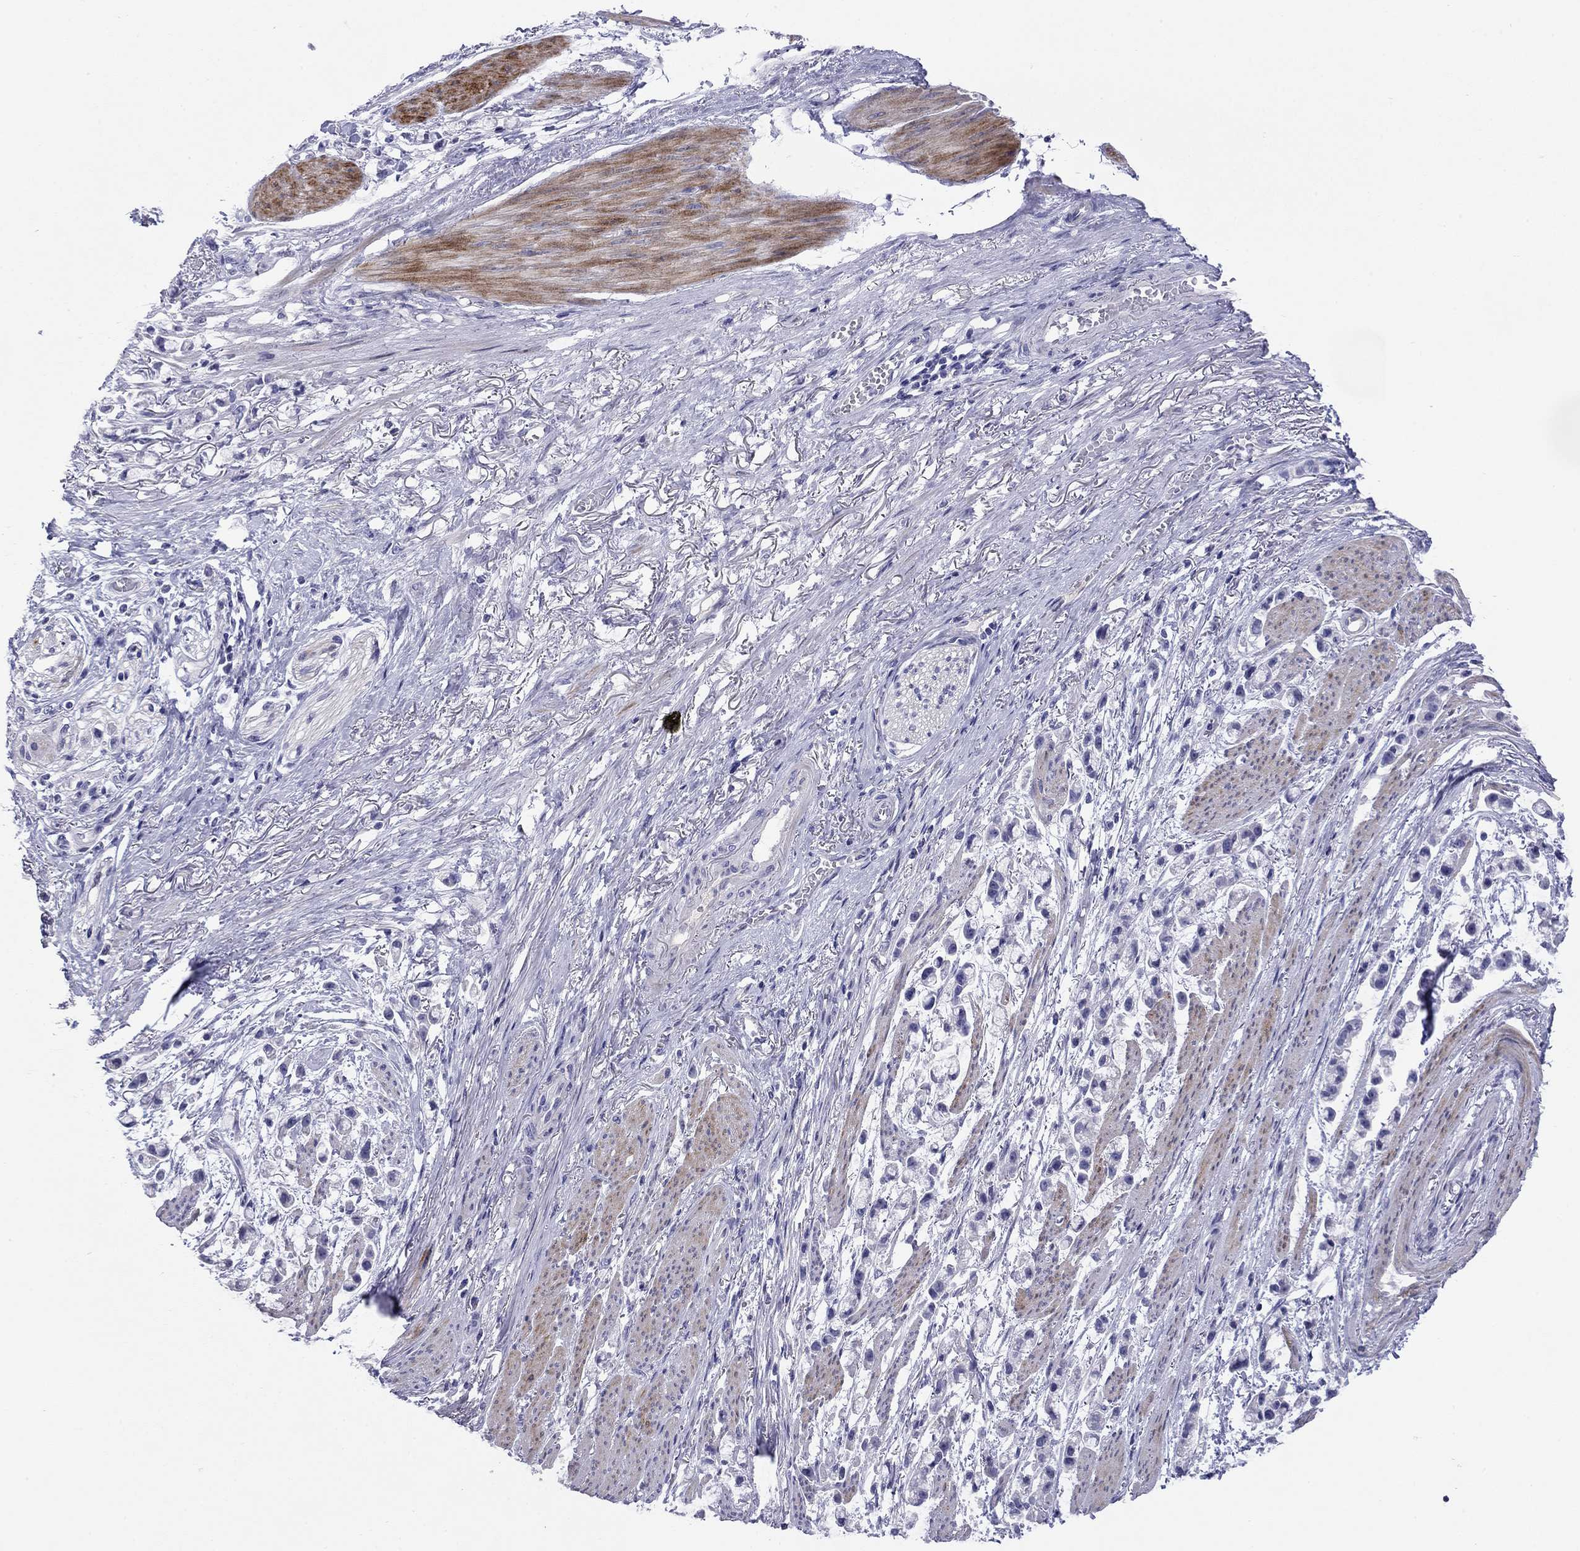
{"staining": {"intensity": "negative", "quantity": "none", "location": "none"}, "tissue": "stomach cancer", "cell_type": "Tumor cells", "image_type": "cancer", "snomed": [{"axis": "morphology", "description": "Adenocarcinoma, NOS"}, {"axis": "topography", "description": "Stomach"}], "caption": "IHC micrograph of neoplastic tissue: human stomach cancer (adenocarcinoma) stained with DAB demonstrates no significant protein staining in tumor cells. Brightfield microscopy of IHC stained with DAB (brown) and hematoxylin (blue), captured at high magnification.", "gene": "CMYA5", "patient": {"sex": "female", "age": 81}}